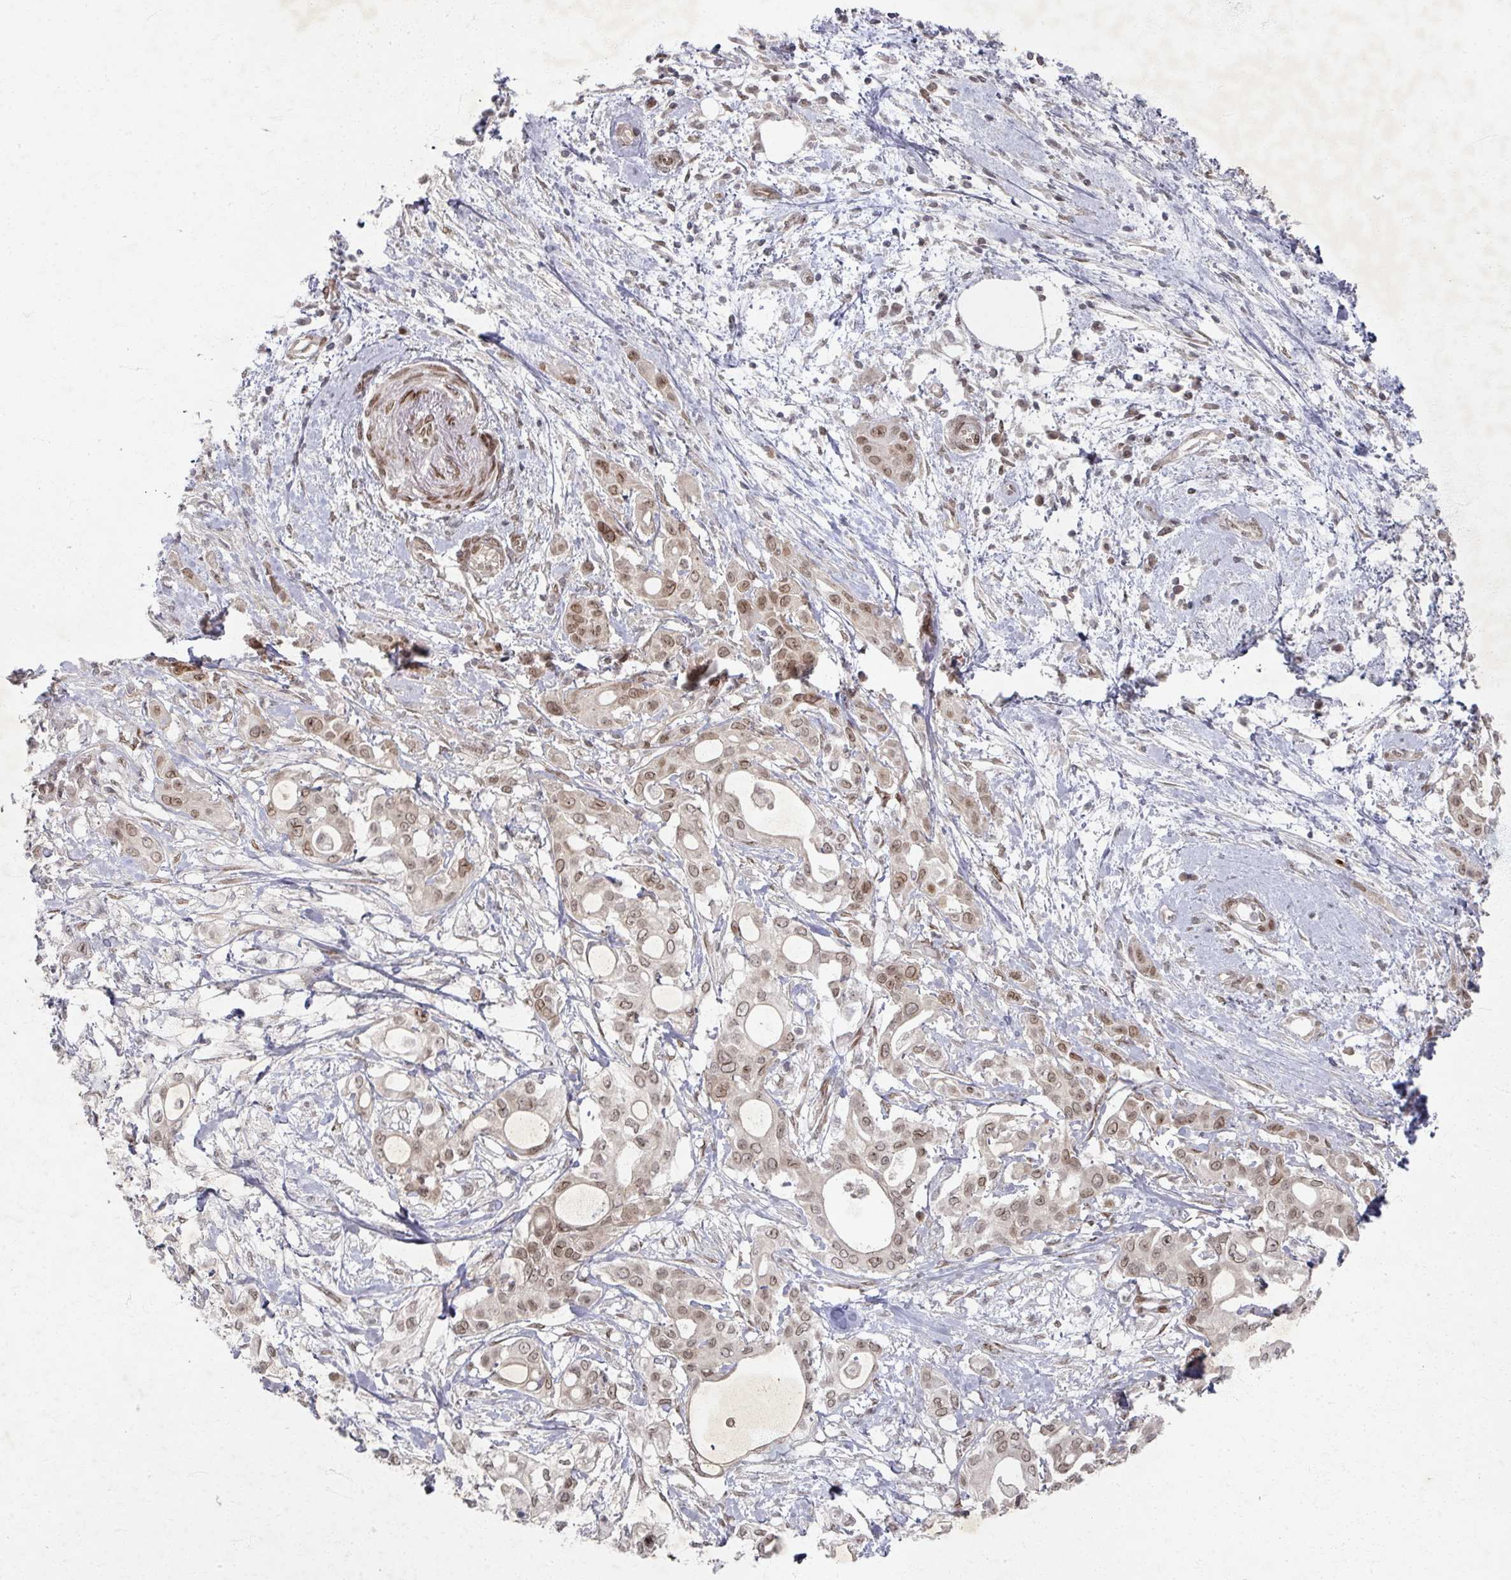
{"staining": {"intensity": "moderate", "quantity": ">75%", "location": "nuclear"}, "tissue": "pancreatic cancer", "cell_type": "Tumor cells", "image_type": "cancer", "snomed": [{"axis": "morphology", "description": "Adenocarcinoma, NOS"}, {"axis": "topography", "description": "Pancreas"}], "caption": "This is an image of immunohistochemistry staining of adenocarcinoma (pancreatic), which shows moderate staining in the nuclear of tumor cells.", "gene": "PSKH1", "patient": {"sex": "female", "age": 68}}